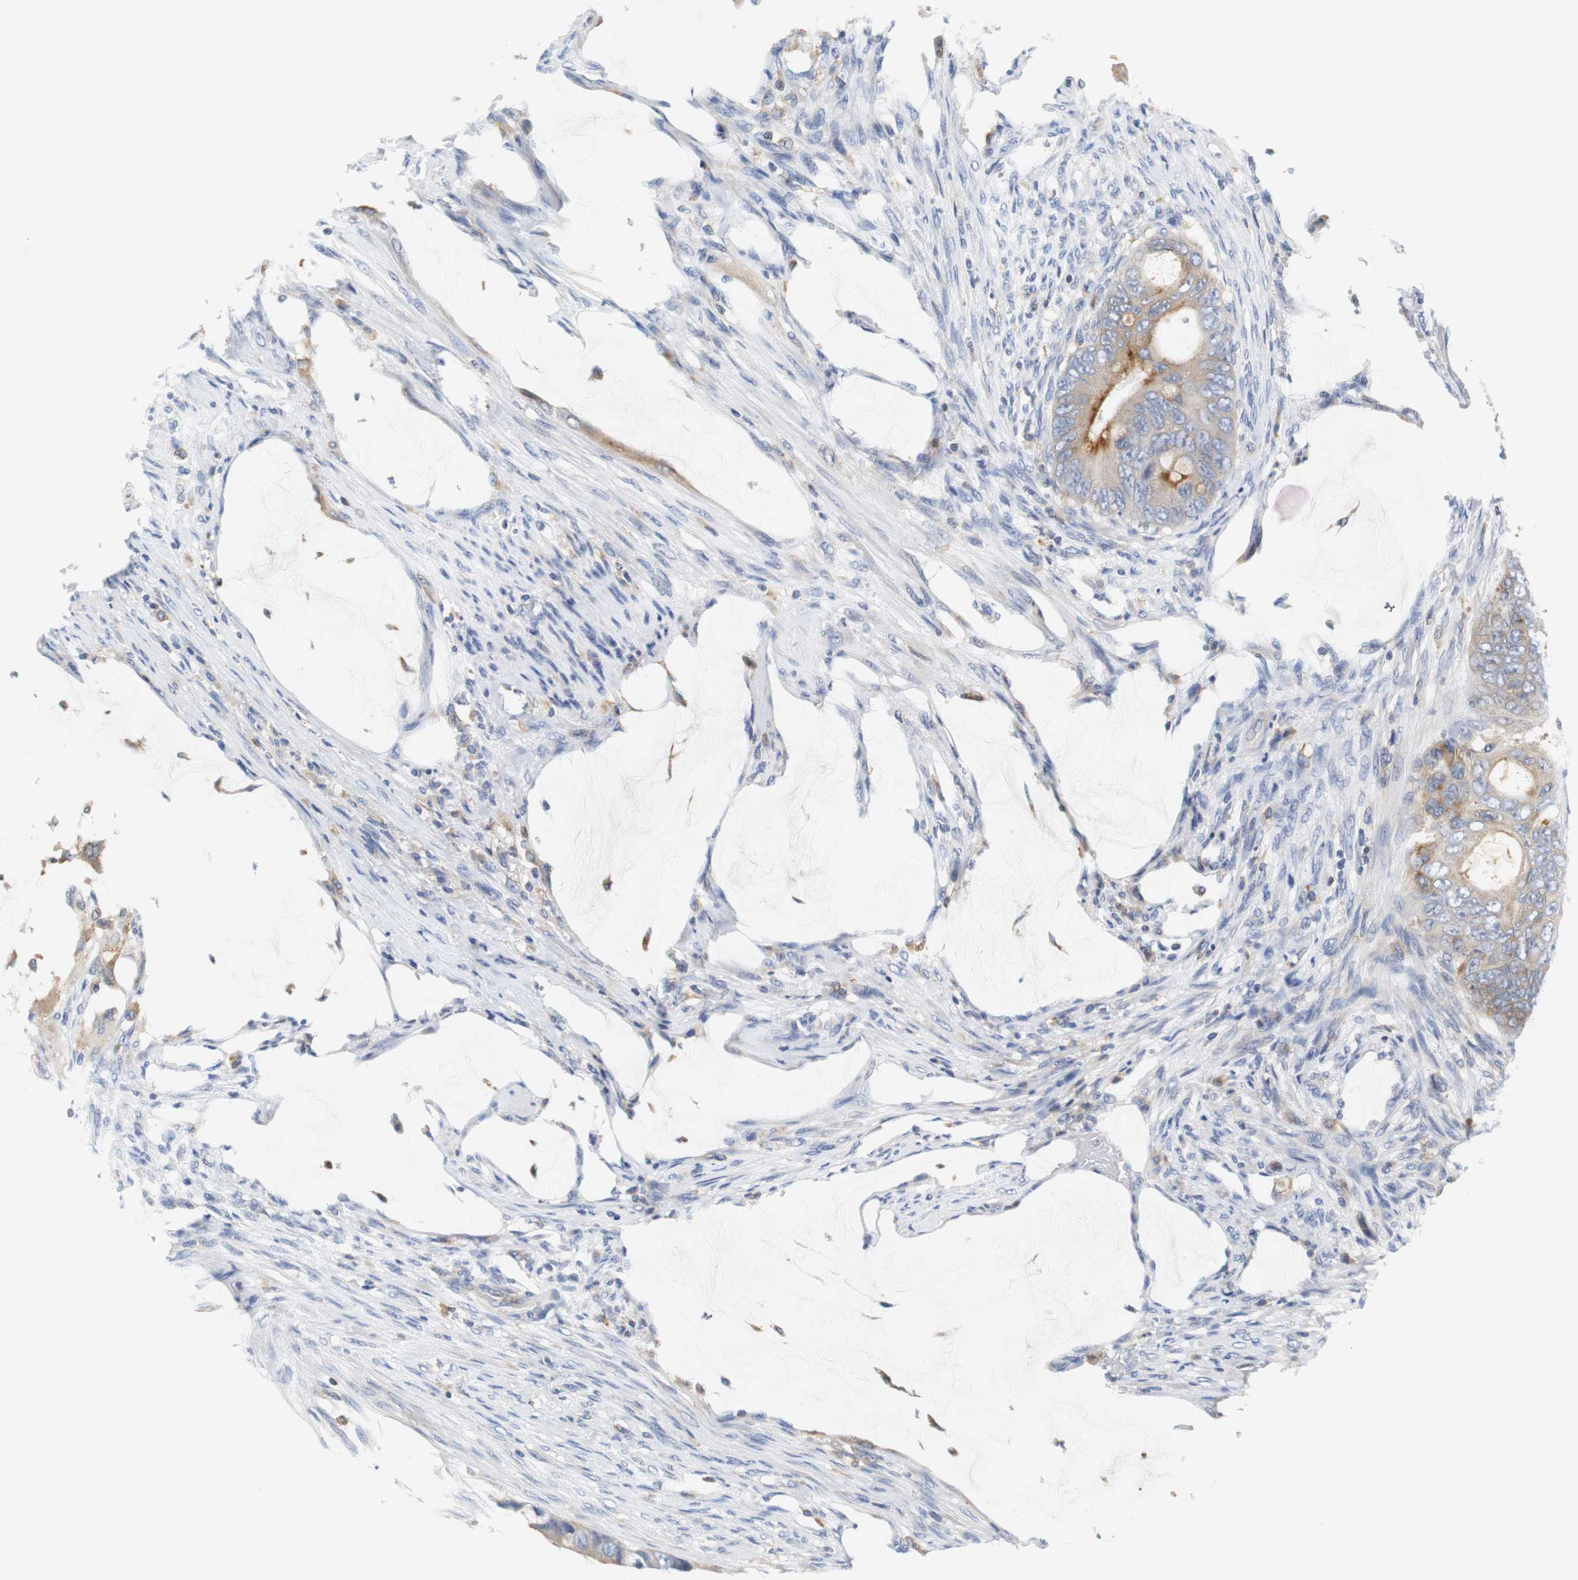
{"staining": {"intensity": "moderate", "quantity": ">75%", "location": "cytoplasmic/membranous"}, "tissue": "colorectal cancer", "cell_type": "Tumor cells", "image_type": "cancer", "snomed": [{"axis": "morphology", "description": "Adenocarcinoma, NOS"}, {"axis": "topography", "description": "Rectum"}], "caption": "An IHC image of tumor tissue is shown. Protein staining in brown shows moderate cytoplasmic/membranous positivity in colorectal adenocarcinoma within tumor cells. (DAB (3,3'-diaminobenzidine) = brown stain, brightfield microscopy at high magnification).", "gene": "VAMP8", "patient": {"sex": "female", "age": 77}}